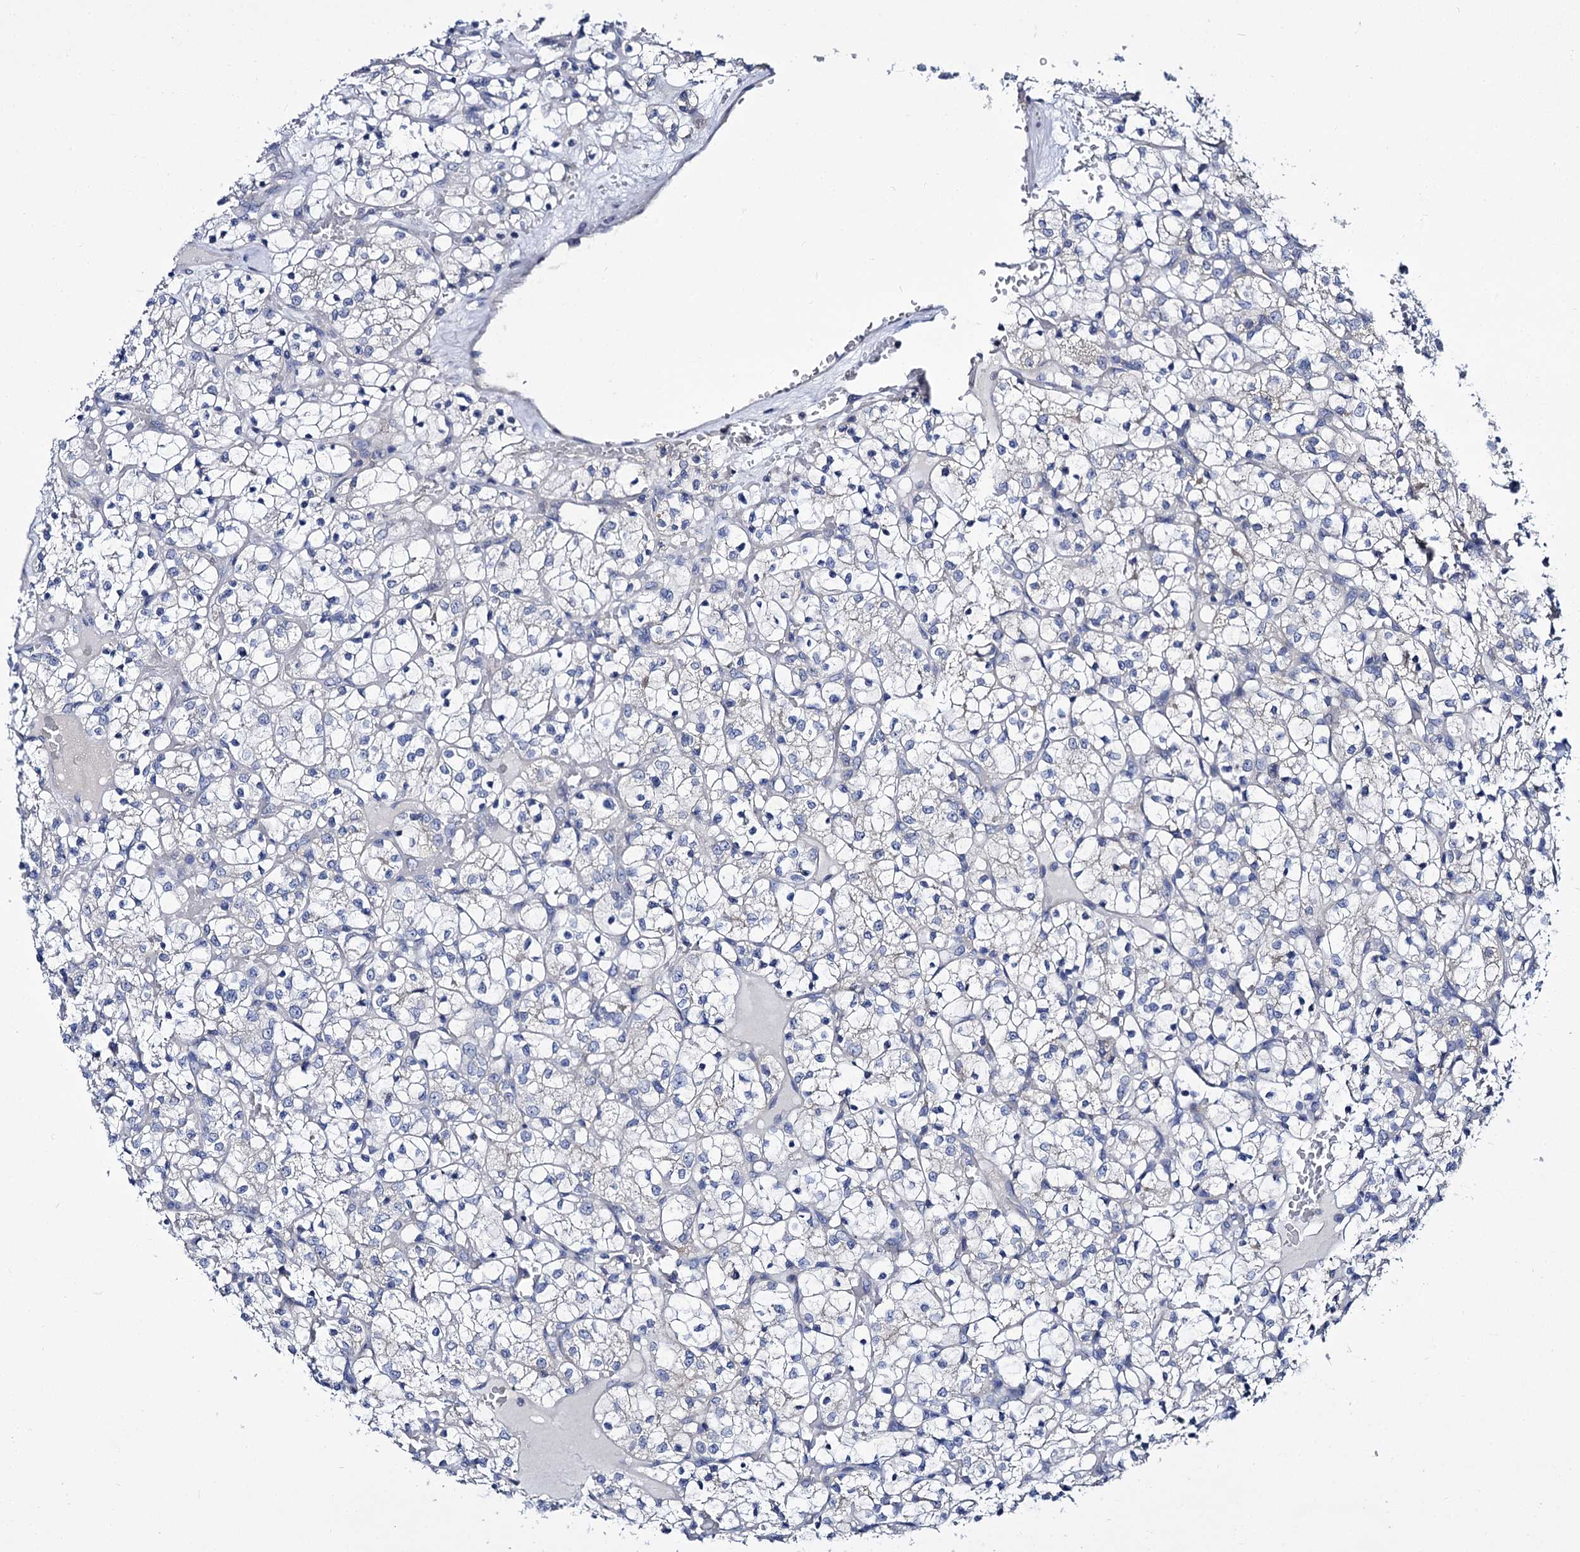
{"staining": {"intensity": "negative", "quantity": "none", "location": "none"}, "tissue": "renal cancer", "cell_type": "Tumor cells", "image_type": "cancer", "snomed": [{"axis": "morphology", "description": "Adenocarcinoma, NOS"}, {"axis": "topography", "description": "Kidney"}], "caption": "DAB immunohistochemical staining of renal cancer exhibits no significant positivity in tumor cells.", "gene": "PANX2", "patient": {"sex": "female", "age": 69}}